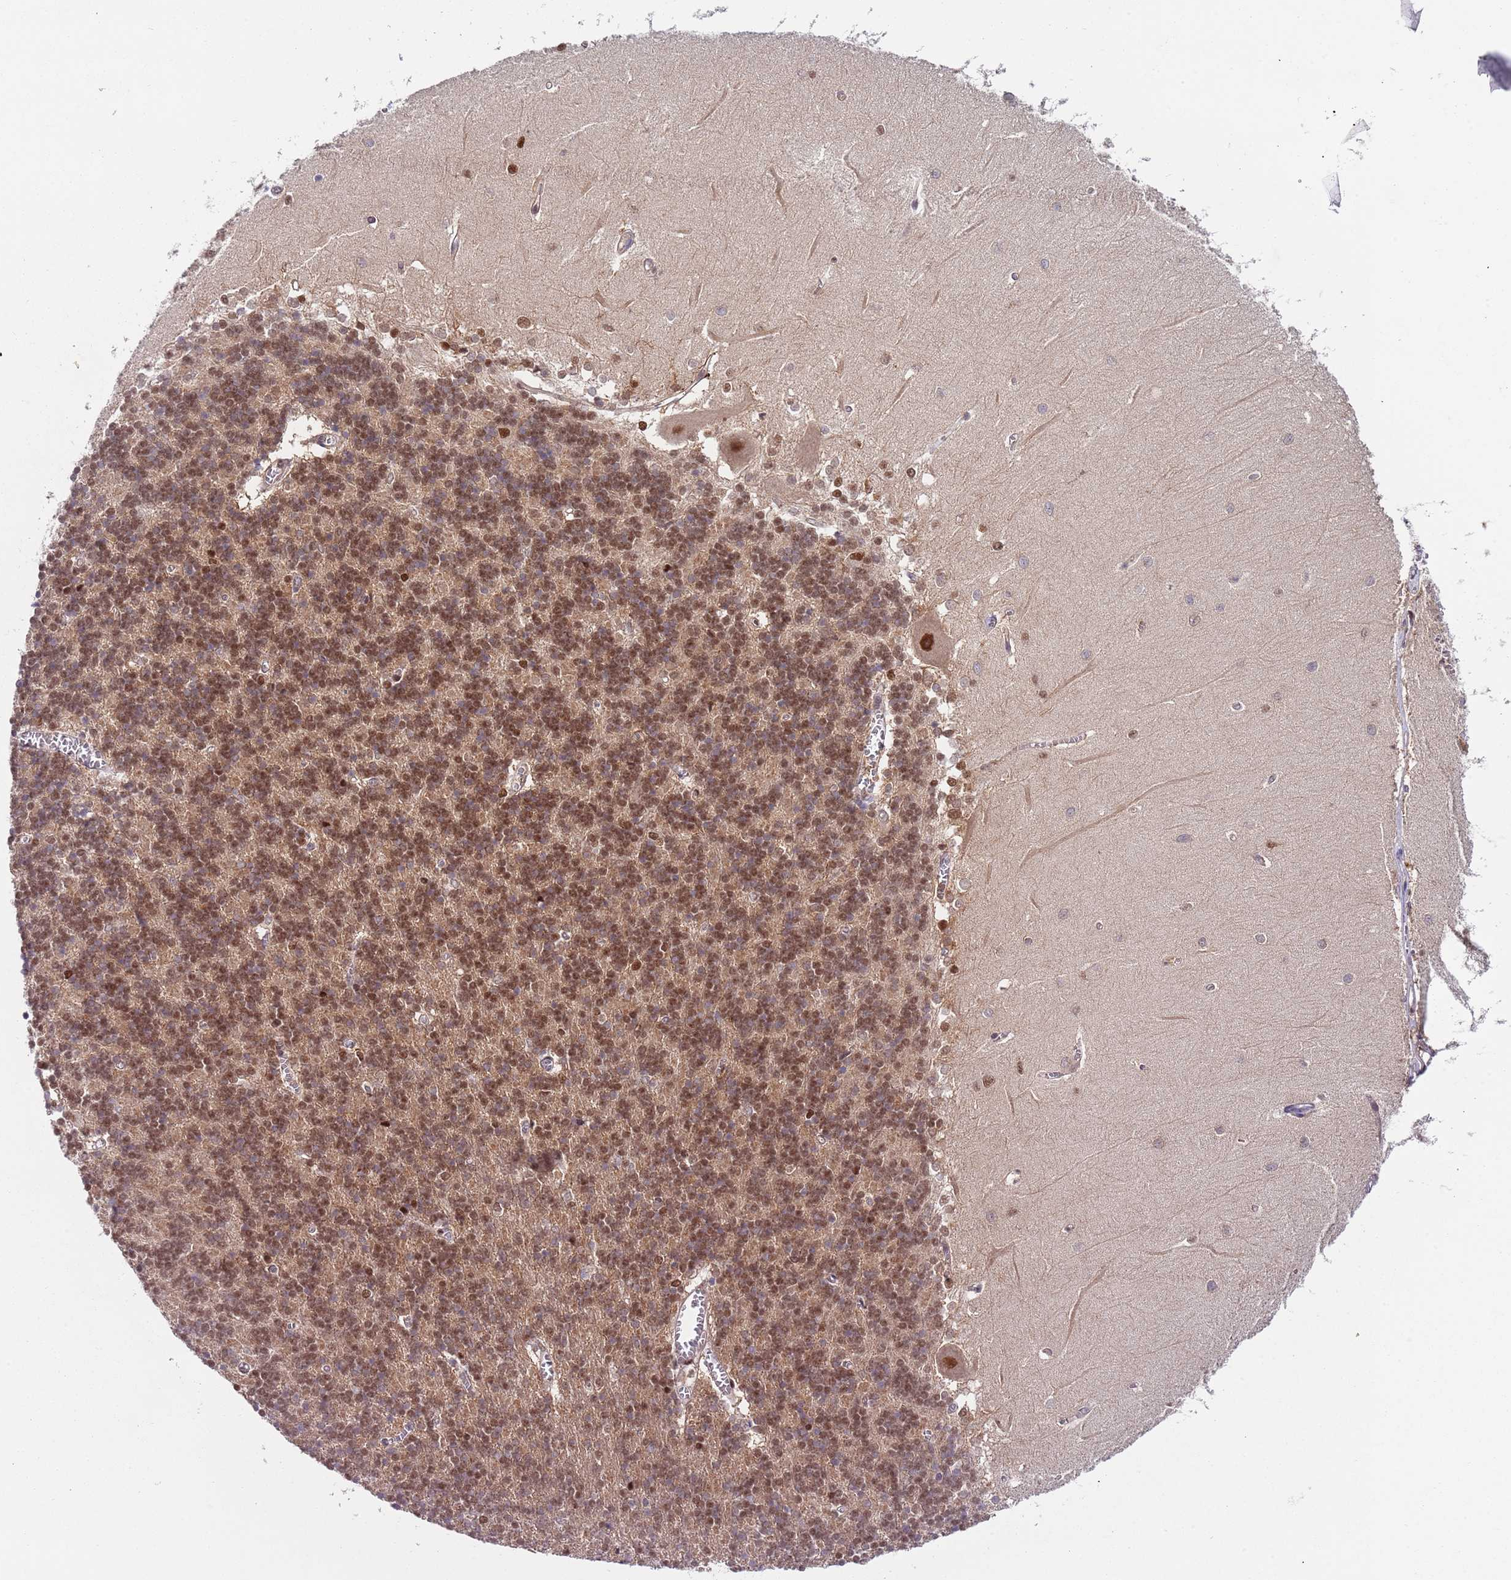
{"staining": {"intensity": "moderate", "quantity": ">75%", "location": "cytoplasmic/membranous,nuclear"}, "tissue": "cerebellum", "cell_type": "Cells in granular layer", "image_type": "normal", "snomed": [{"axis": "morphology", "description": "Normal tissue, NOS"}, {"axis": "topography", "description": "Cerebellum"}], "caption": "Protein staining of normal cerebellum exhibits moderate cytoplasmic/membranous,nuclear staining in about >75% of cells in granular layer.", "gene": "RMND5B", "patient": {"sex": "male", "age": 37}}